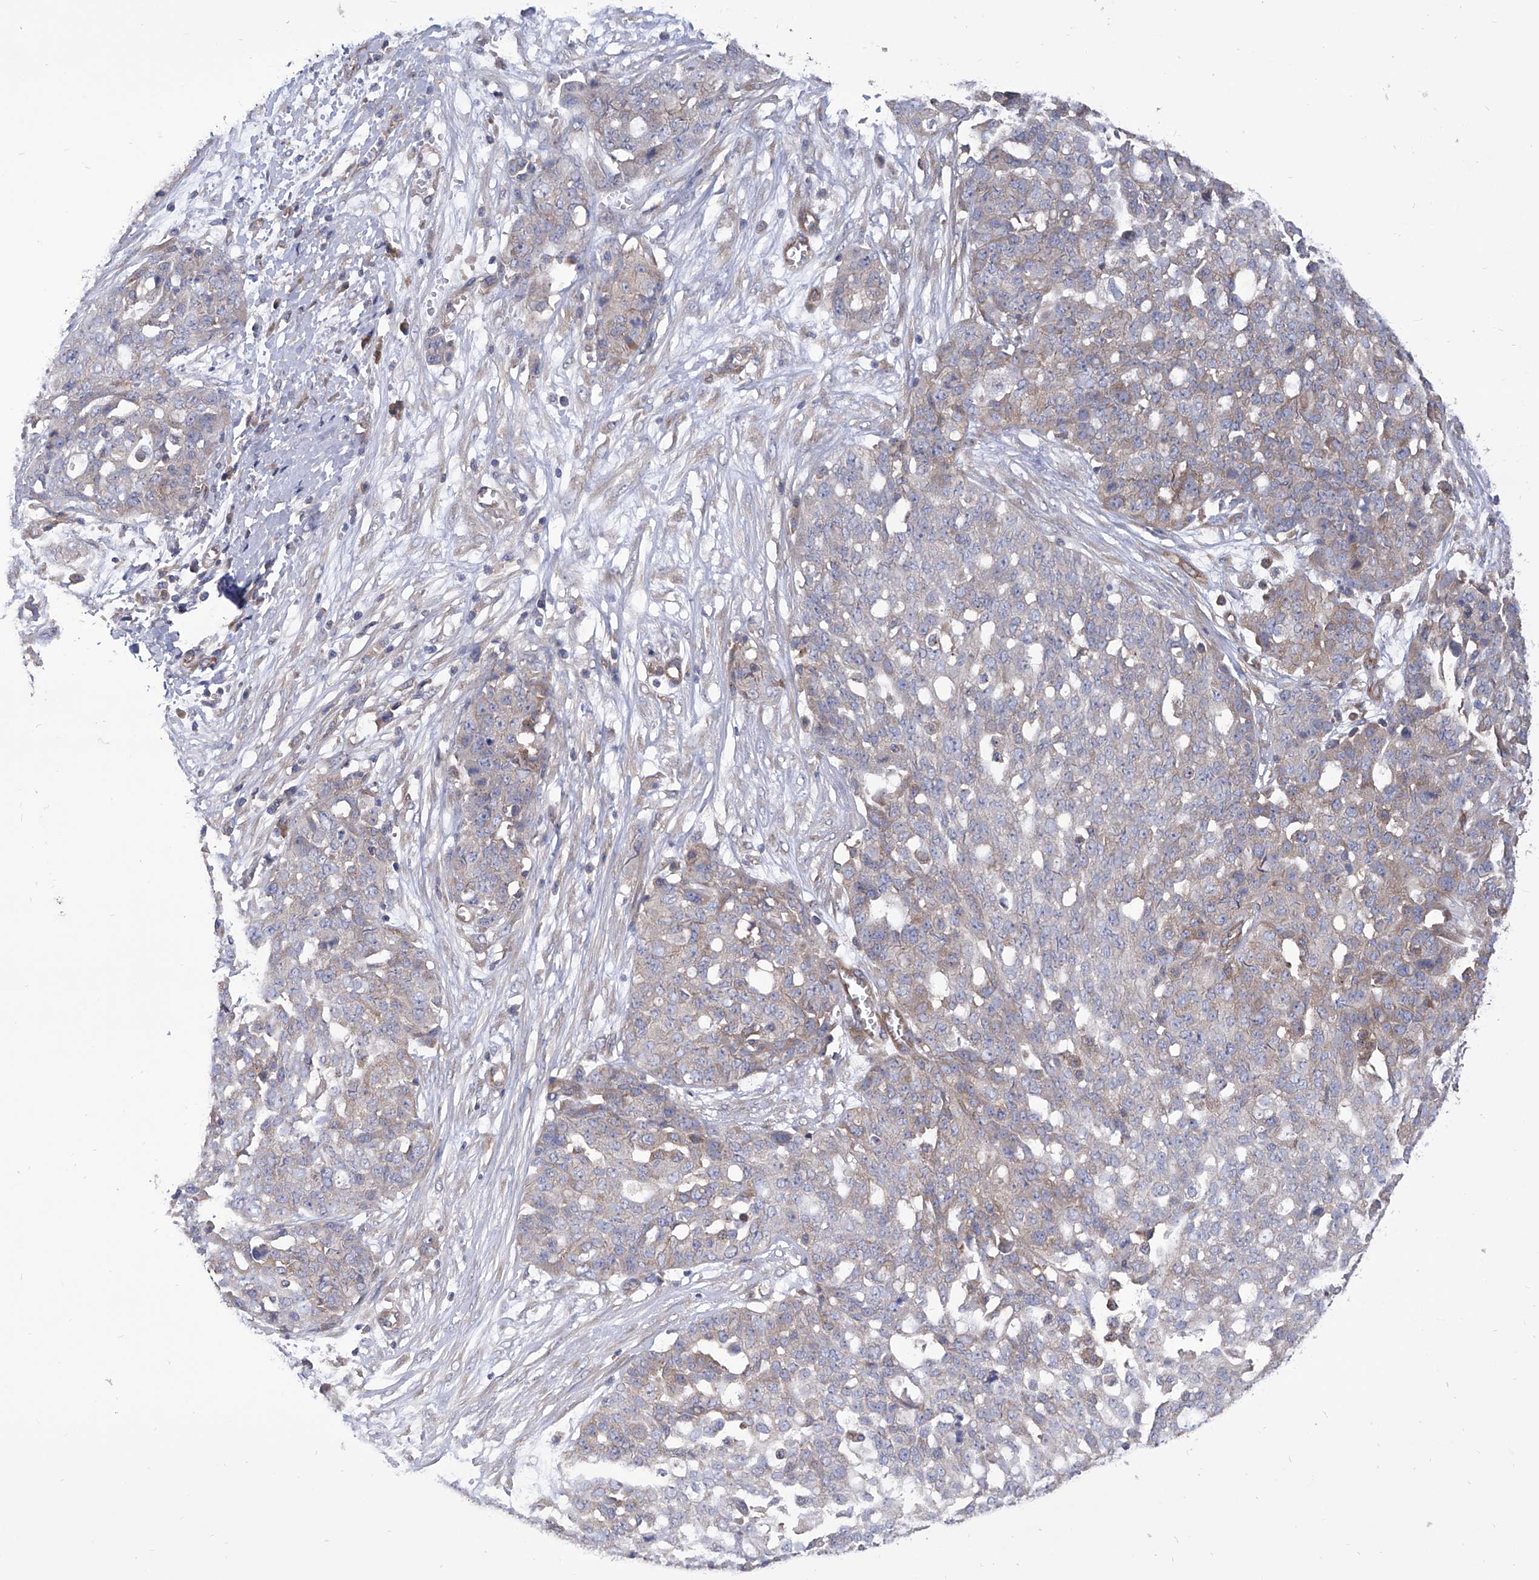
{"staining": {"intensity": "weak", "quantity": "25%-75%", "location": "cytoplasmic/membranous"}, "tissue": "ovarian cancer", "cell_type": "Tumor cells", "image_type": "cancer", "snomed": [{"axis": "morphology", "description": "Cystadenocarcinoma, serous, NOS"}, {"axis": "topography", "description": "Soft tissue"}, {"axis": "topography", "description": "Ovary"}], "caption": "Ovarian serous cystadenocarcinoma stained with a brown dye demonstrates weak cytoplasmic/membranous positive positivity in about 25%-75% of tumor cells.", "gene": "TJAP1", "patient": {"sex": "female", "age": 57}}